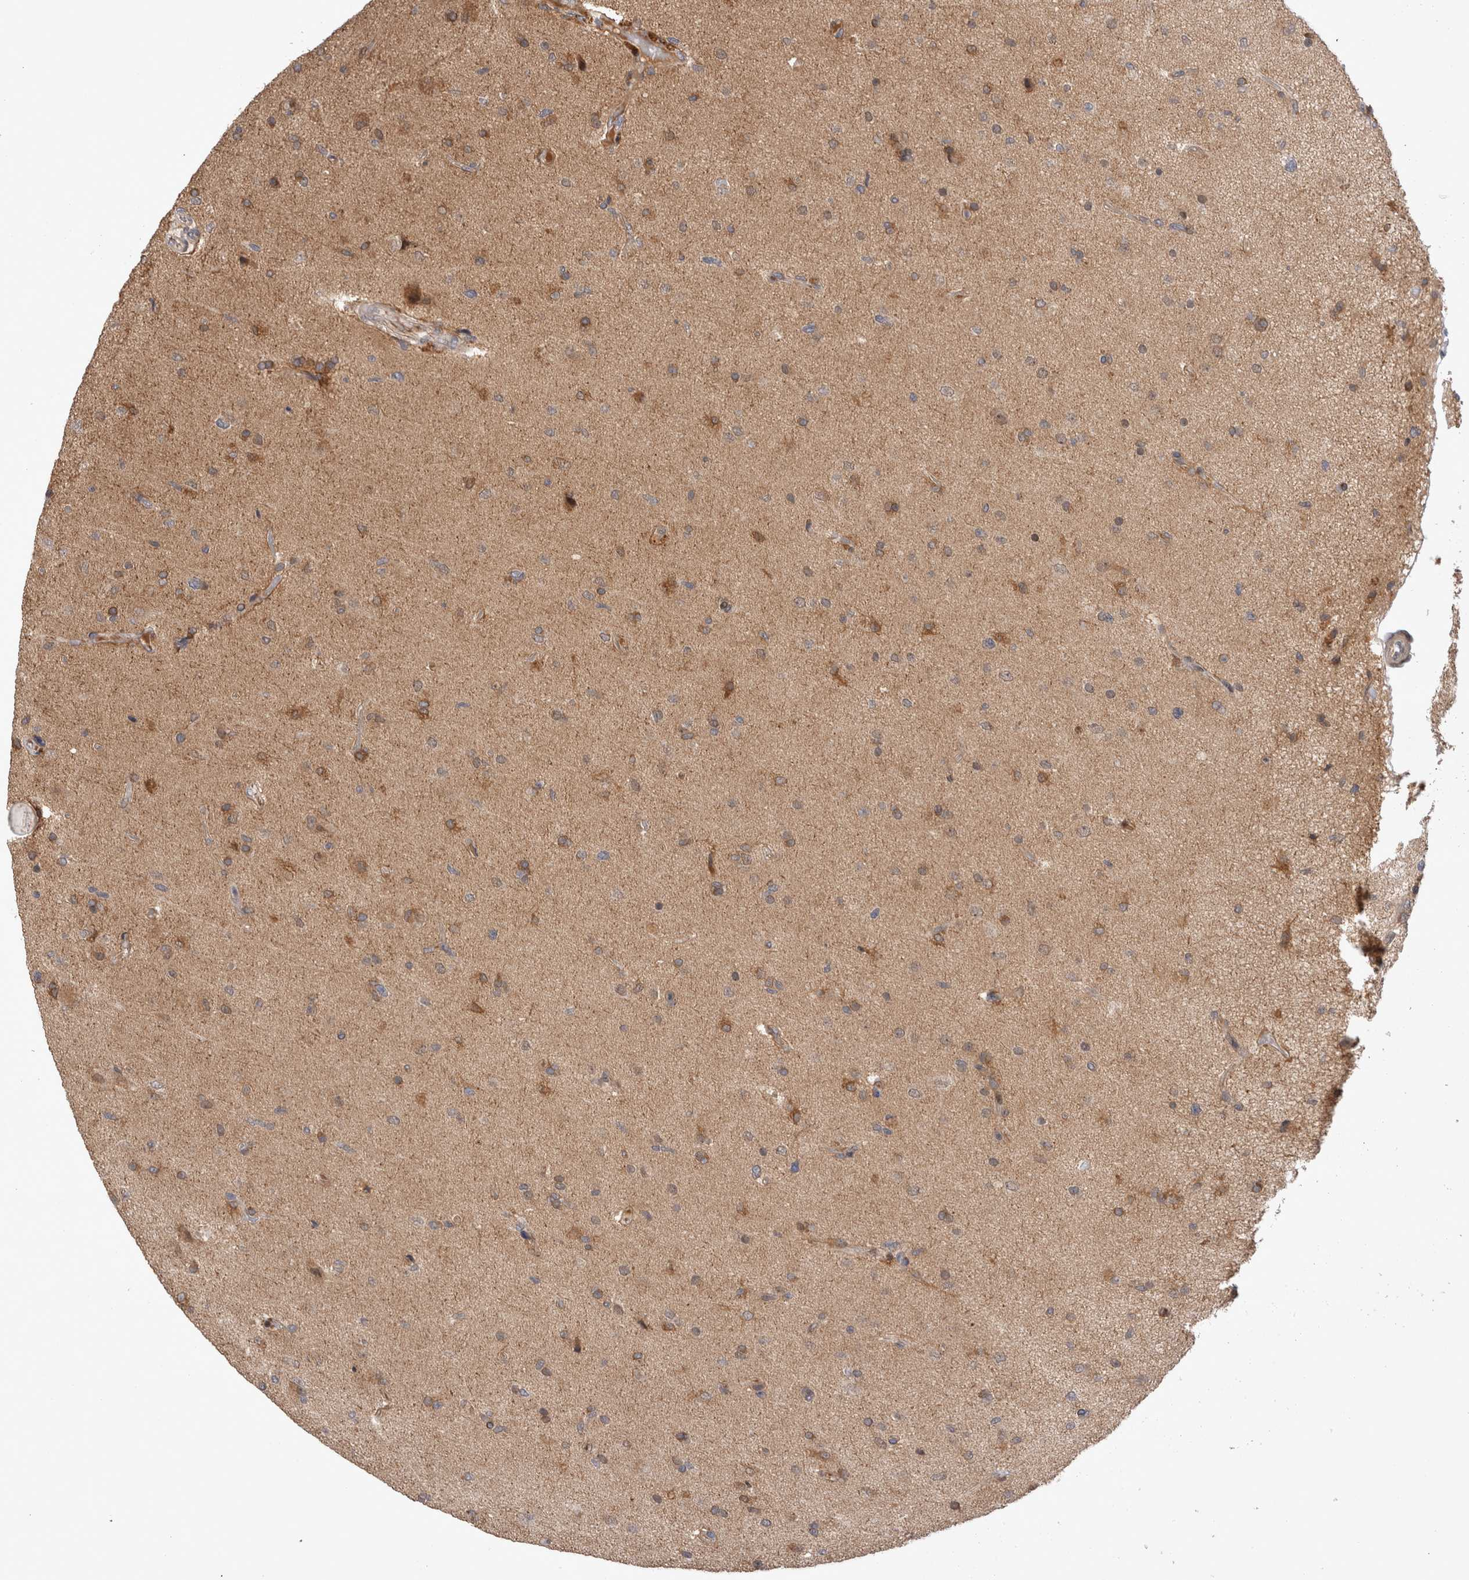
{"staining": {"intensity": "moderate", "quantity": ">75%", "location": "cytoplasmic/membranous"}, "tissue": "glioma", "cell_type": "Tumor cells", "image_type": "cancer", "snomed": [{"axis": "morphology", "description": "Glioma, malignant, High grade"}, {"axis": "topography", "description": "Brain"}], "caption": "Tumor cells exhibit medium levels of moderate cytoplasmic/membranous expression in about >75% of cells in glioma. (Stains: DAB in brown, nuclei in blue, Microscopy: brightfield microscopy at high magnification).", "gene": "PLEKHM1", "patient": {"sex": "male", "age": 72}}